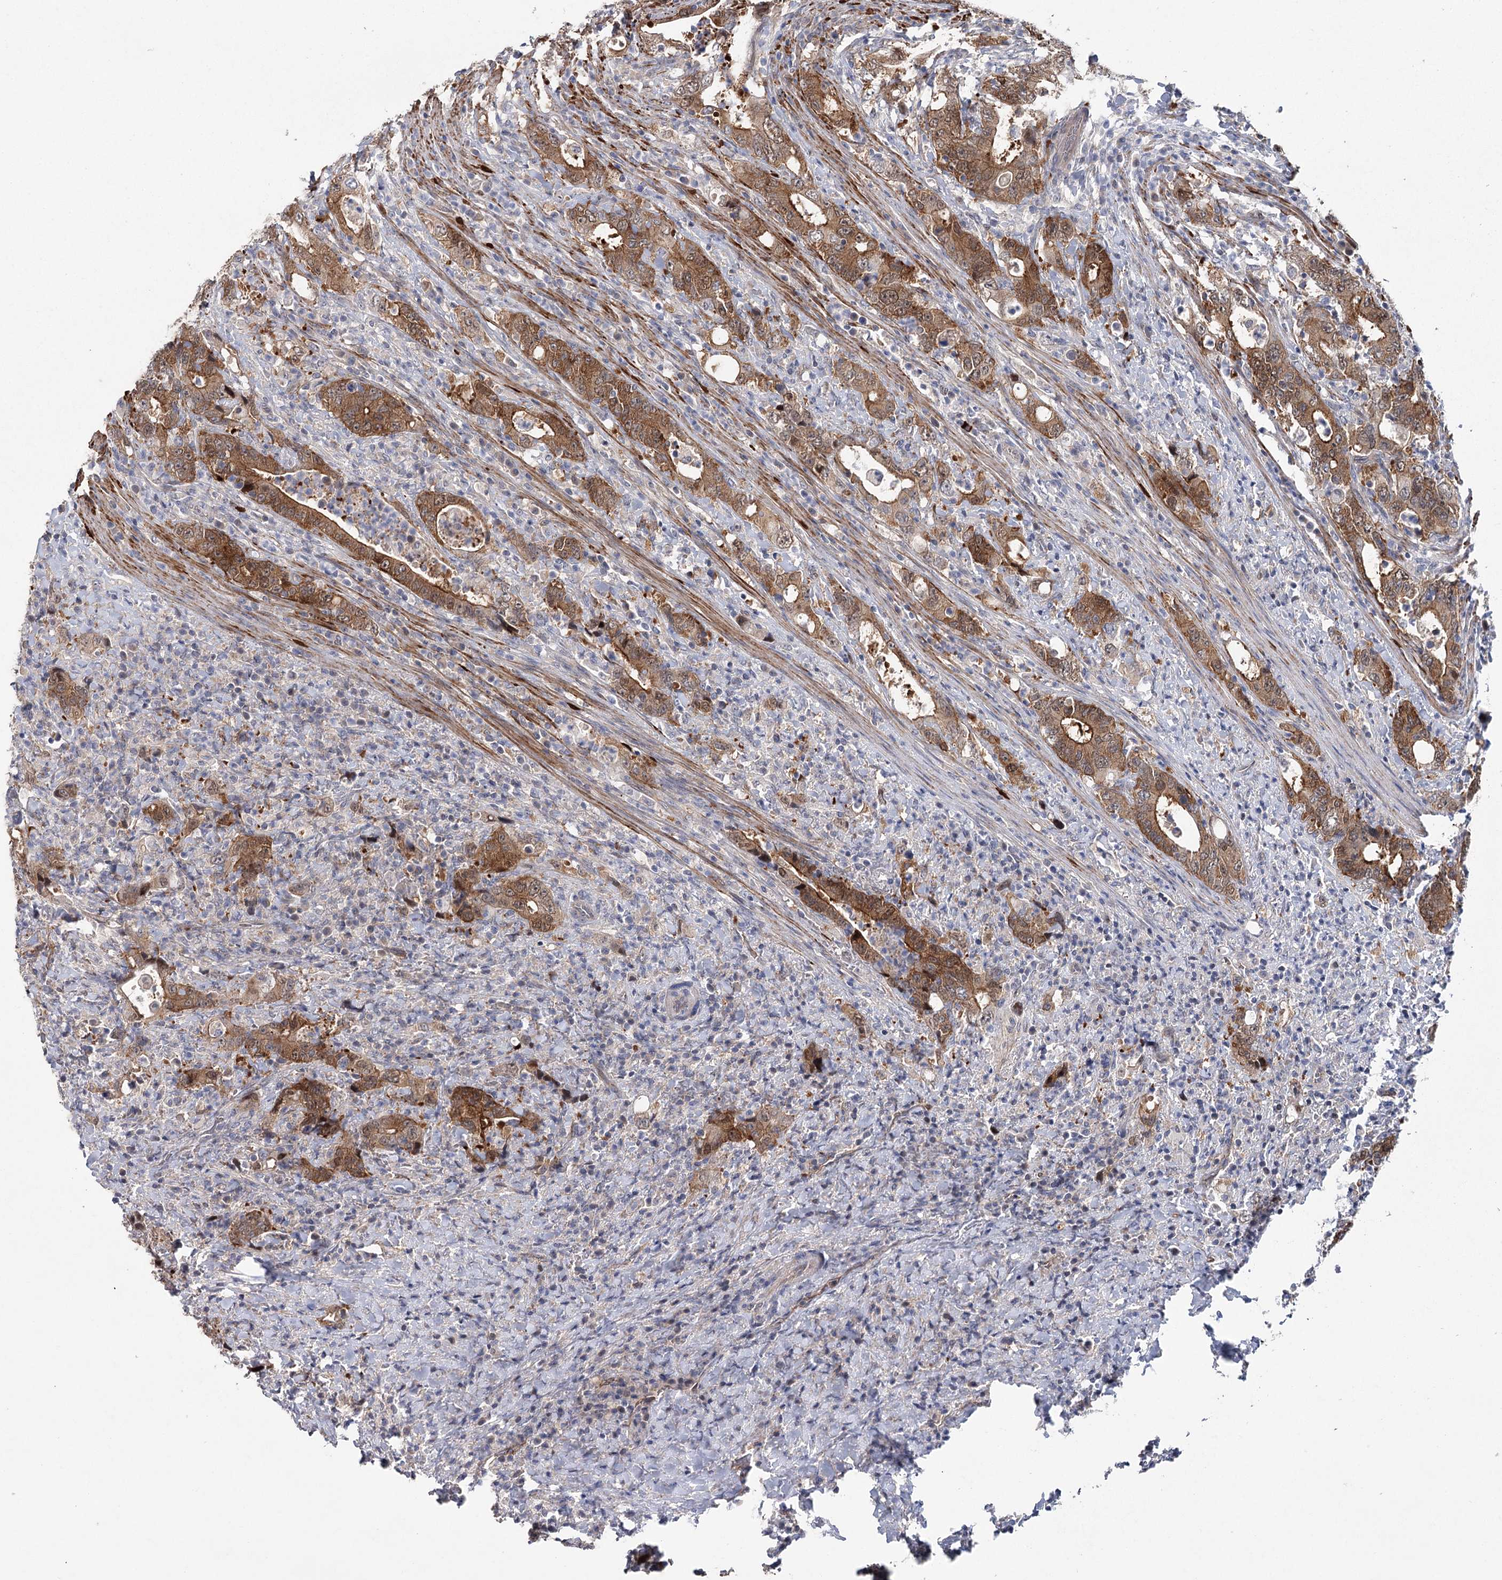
{"staining": {"intensity": "strong", "quantity": ">75%", "location": "cytoplasmic/membranous"}, "tissue": "colorectal cancer", "cell_type": "Tumor cells", "image_type": "cancer", "snomed": [{"axis": "morphology", "description": "Adenocarcinoma, NOS"}, {"axis": "topography", "description": "Colon"}], "caption": "Immunohistochemical staining of human colorectal adenocarcinoma reveals high levels of strong cytoplasmic/membranous protein expression in about >75% of tumor cells. (IHC, brightfield microscopy, high magnification).", "gene": "MAP3K13", "patient": {"sex": "female", "age": 75}}